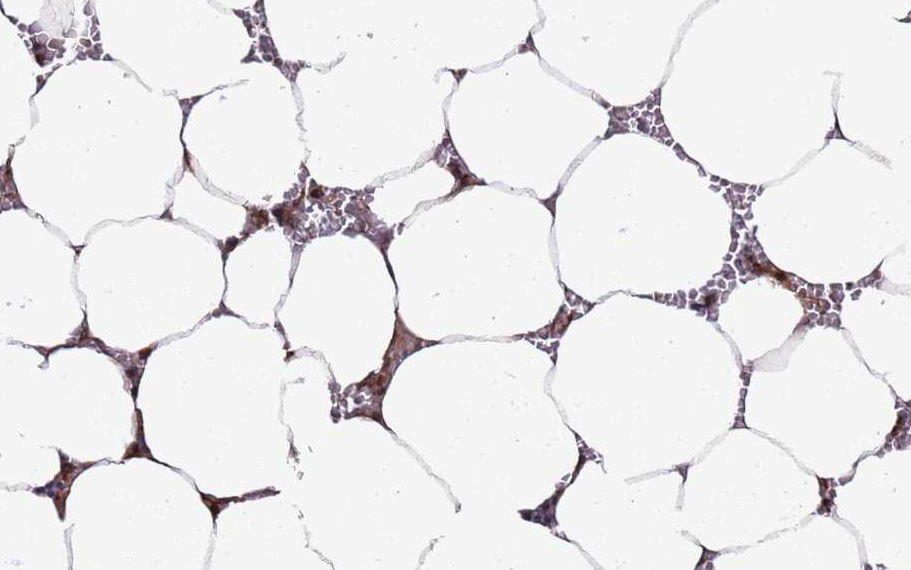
{"staining": {"intensity": "strong", "quantity": "25%-75%", "location": "cytoplasmic/membranous"}, "tissue": "bone marrow", "cell_type": "Hematopoietic cells", "image_type": "normal", "snomed": [{"axis": "morphology", "description": "Normal tissue, NOS"}, {"axis": "topography", "description": "Bone marrow"}], "caption": "Protein expression analysis of normal bone marrow demonstrates strong cytoplasmic/membranous staining in approximately 25%-75% of hematopoietic cells. (DAB (3,3'-diaminobenzidine) = brown stain, brightfield microscopy at high magnification).", "gene": "PRMT7", "patient": {"sex": "male", "age": 70}}